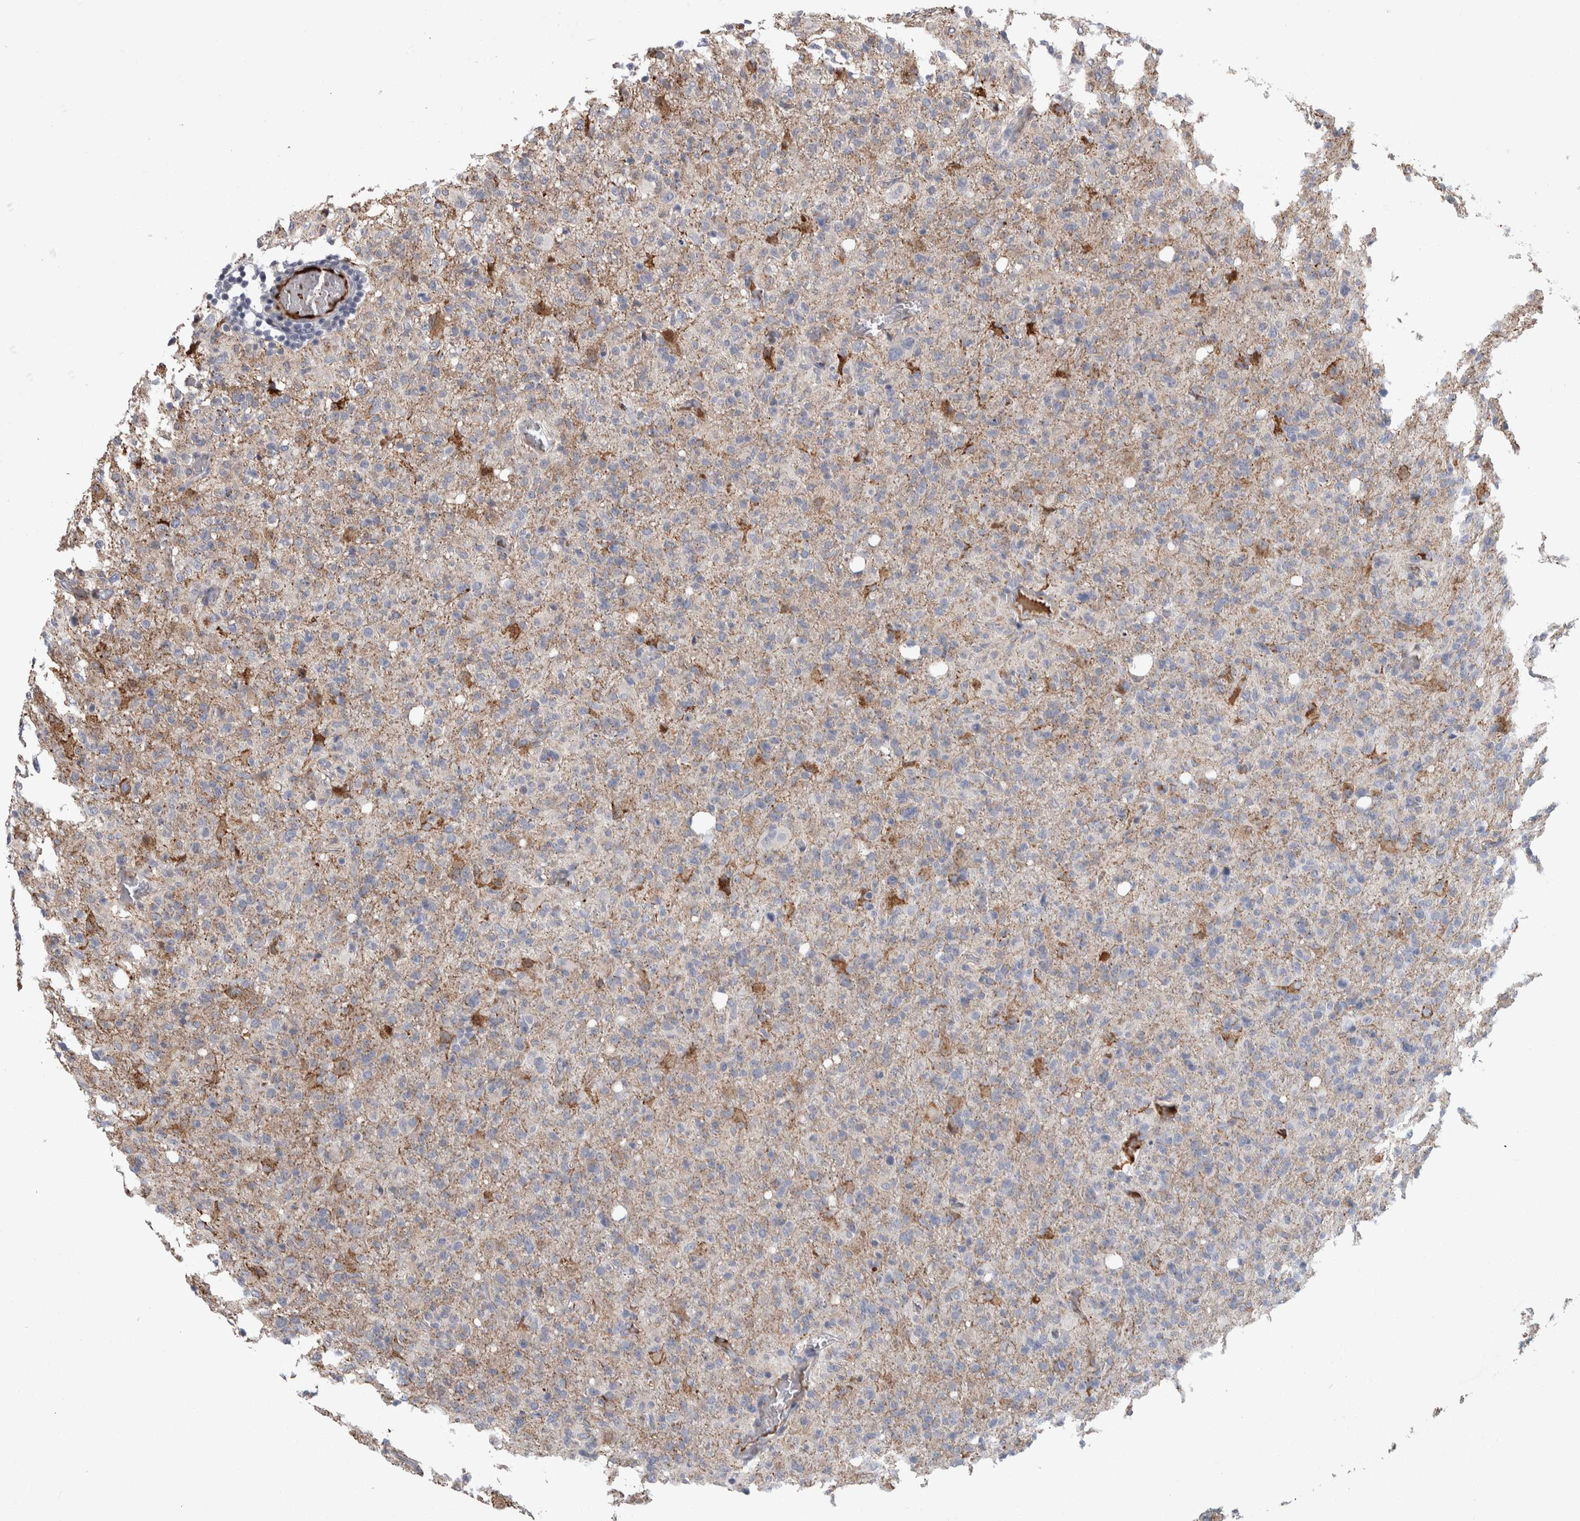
{"staining": {"intensity": "moderate", "quantity": "<25%", "location": "cytoplasmic/membranous"}, "tissue": "glioma", "cell_type": "Tumor cells", "image_type": "cancer", "snomed": [{"axis": "morphology", "description": "Glioma, malignant, High grade"}, {"axis": "topography", "description": "Brain"}], "caption": "Malignant glioma (high-grade) stained with a protein marker exhibits moderate staining in tumor cells.", "gene": "PSMG3", "patient": {"sex": "female", "age": 57}}